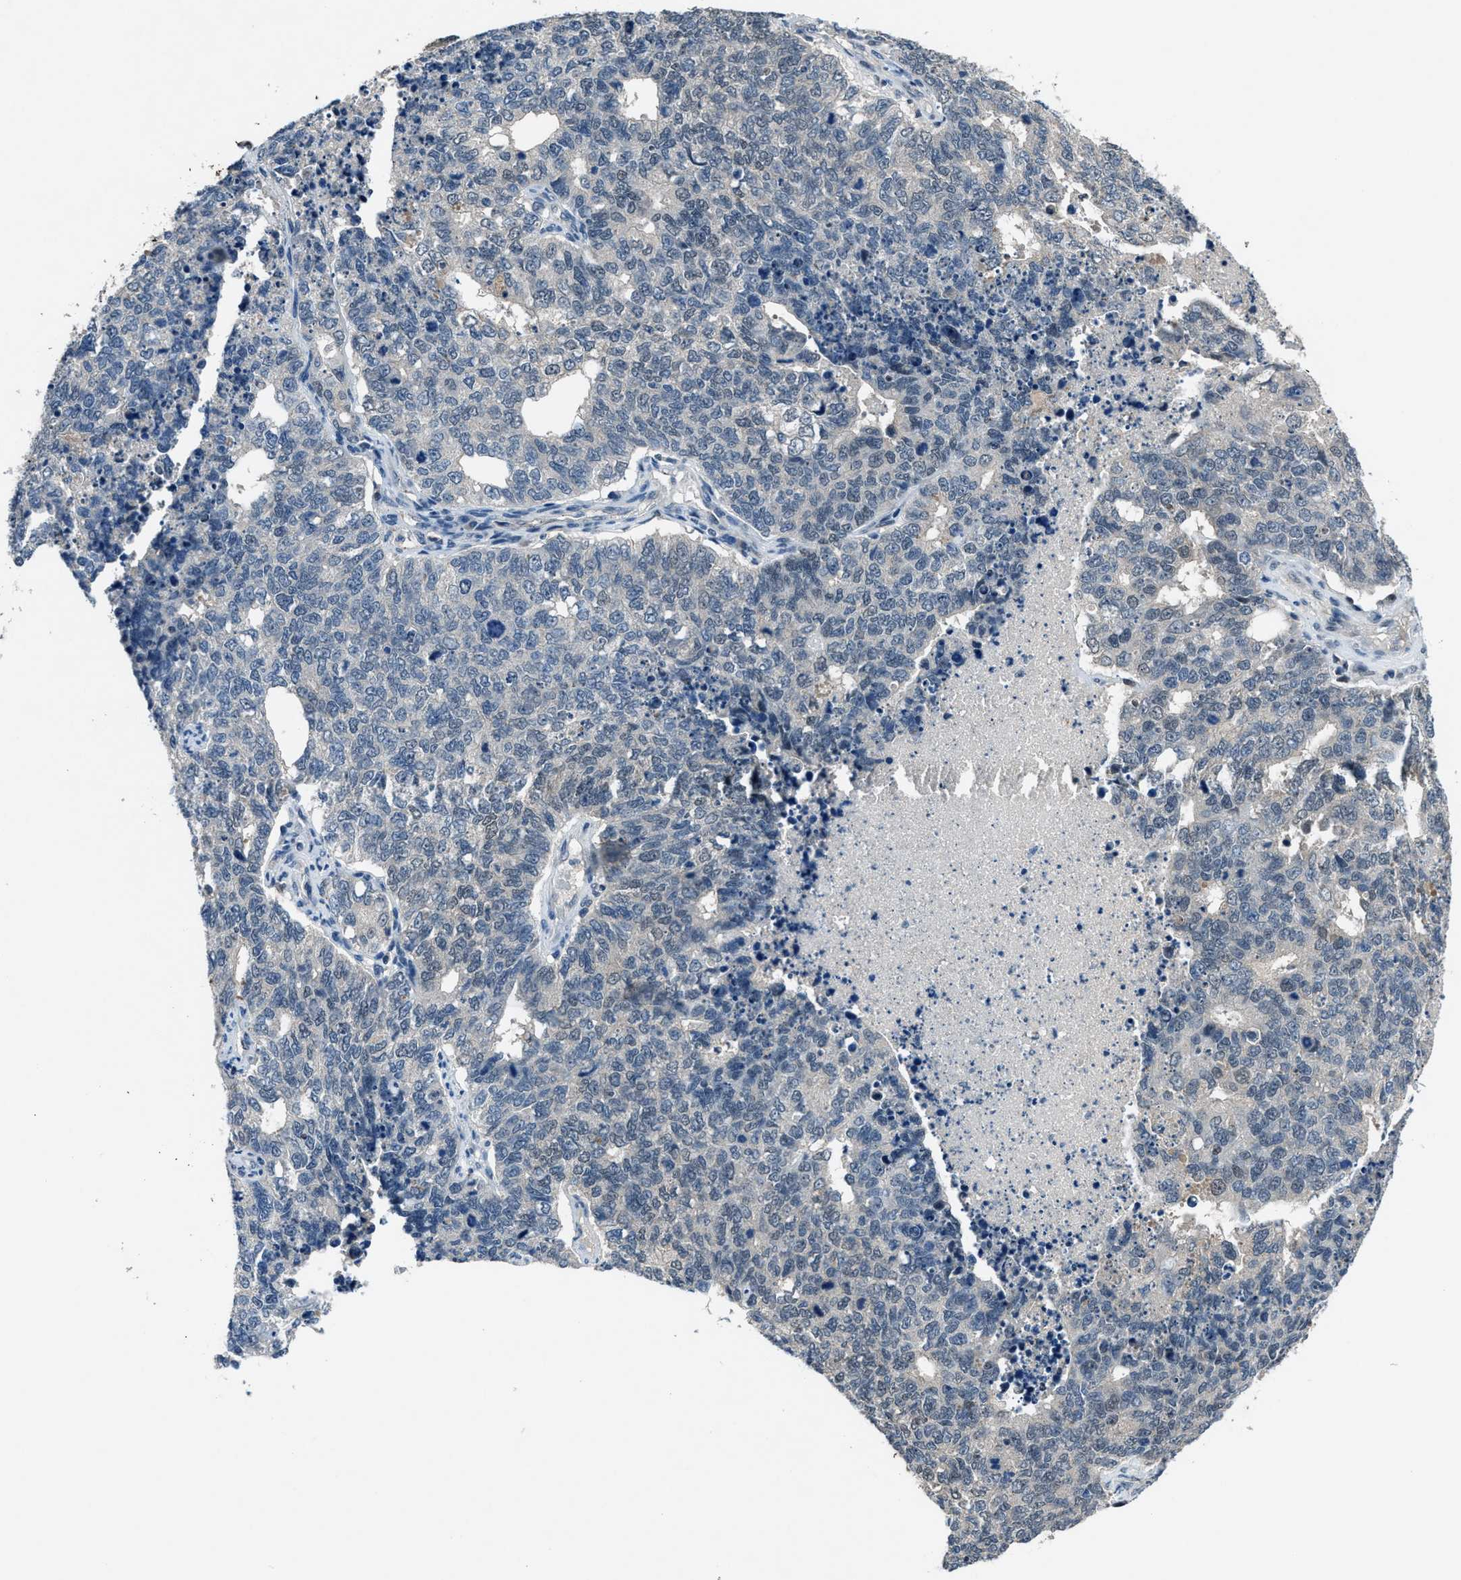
{"staining": {"intensity": "negative", "quantity": "none", "location": "none"}, "tissue": "cervical cancer", "cell_type": "Tumor cells", "image_type": "cancer", "snomed": [{"axis": "morphology", "description": "Squamous cell carcinoma, NOS"}, {"axis": "topography", "description": "Cervix"}], "caption": "The histopathology image shows no staining of tumor cells in squamous cell carcinoma (cervical). (IHC, brightfield microscopy, high magnification).", "gene": "DUSP19", "patient": {"sex": "female", "age": 63}}